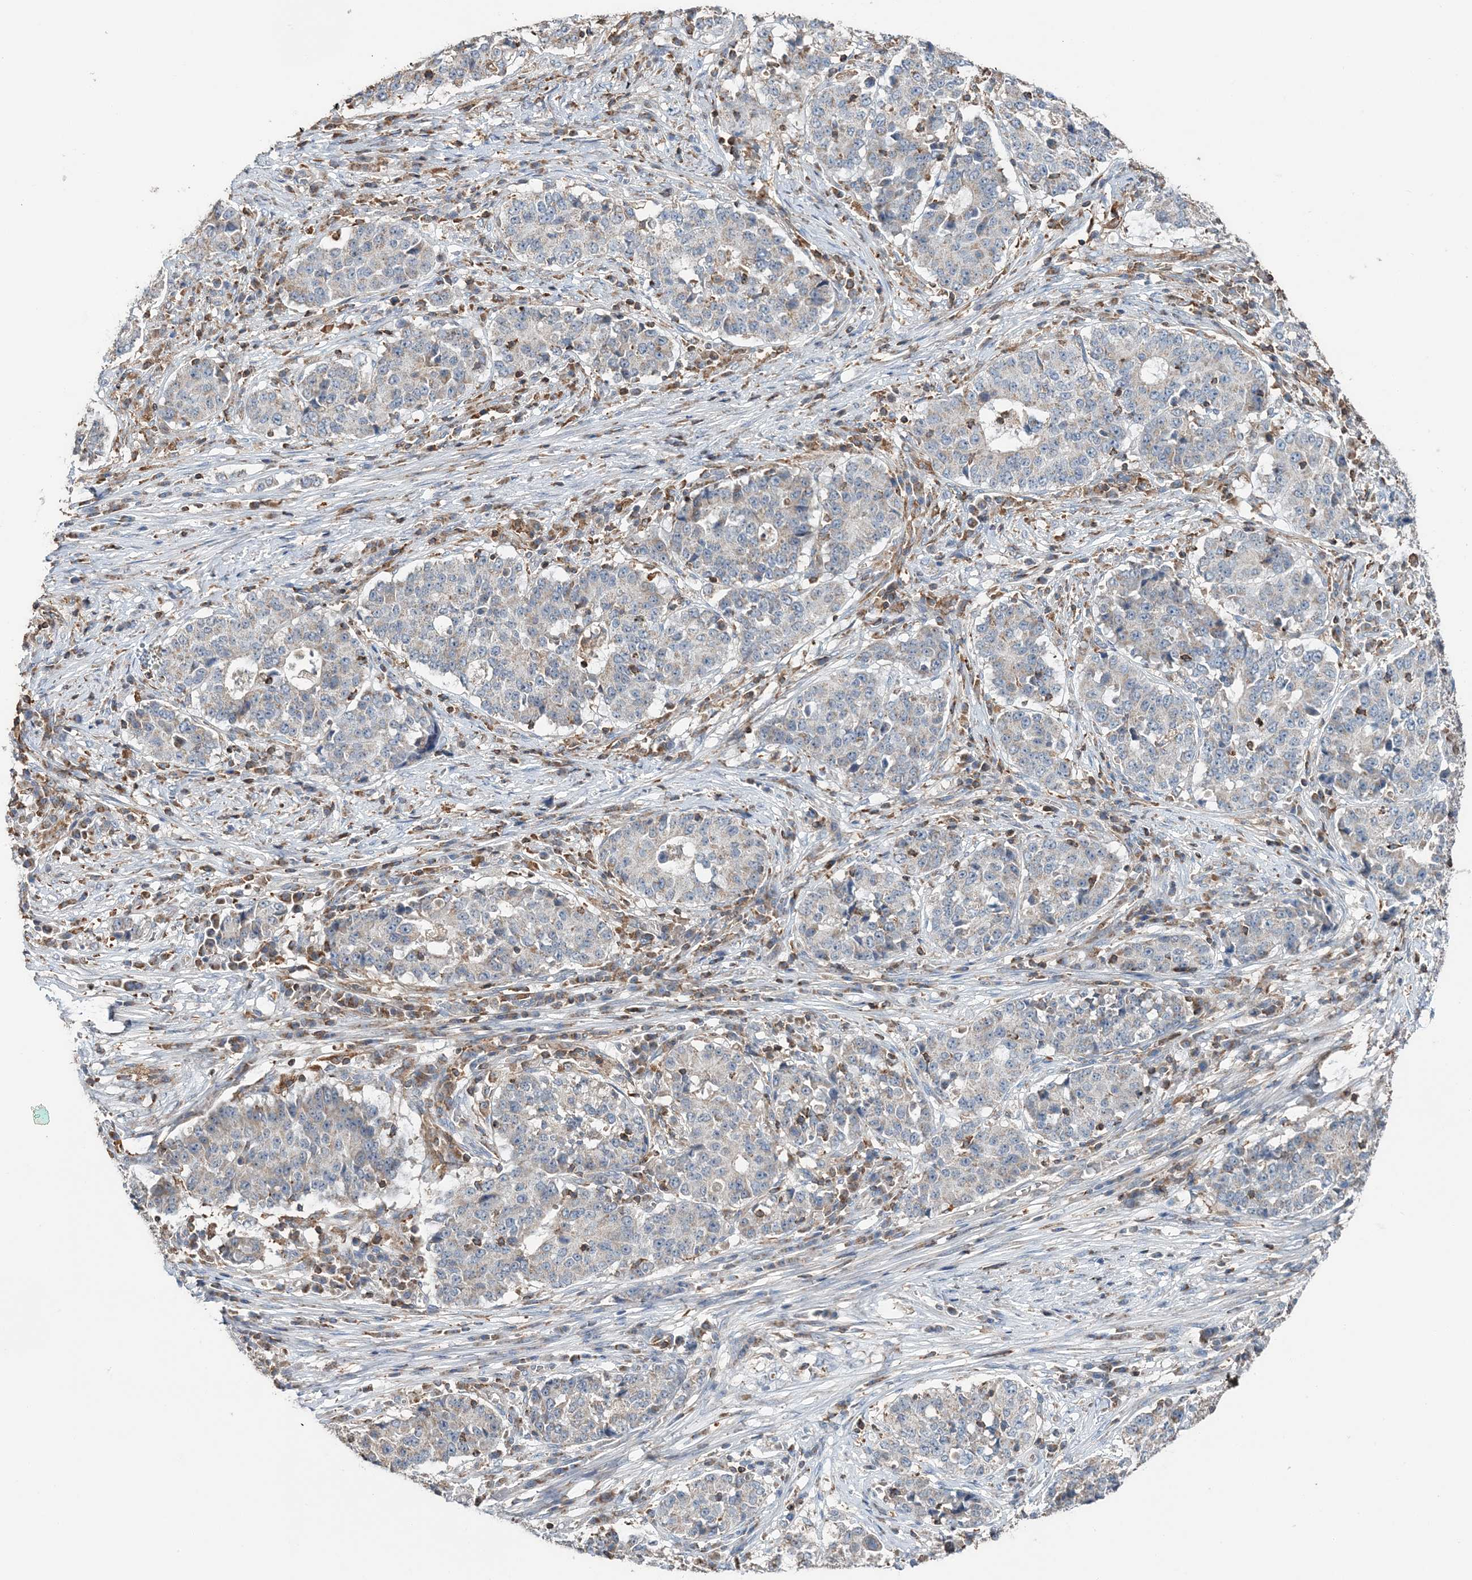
{"staining": {"intensity": "negative", "quantity": "none", "location": "none"}, "tissue": "stomach cancer", "cell_type": "Tumor cells", "image_type": "cancer", "snomed": [{"axis": "morphology", "description": "Adenocarcinoma, NOS"}, {"axis": "topography", "description": "Stomach"}], "caption": "IHC of stomach adenocarcinoma exhibits no positivity in tumor cells. (IHC, brightfield microscopy, high magnification).", "gene": "TMLHE", "patient": {"sex": "male", "age": 59}}